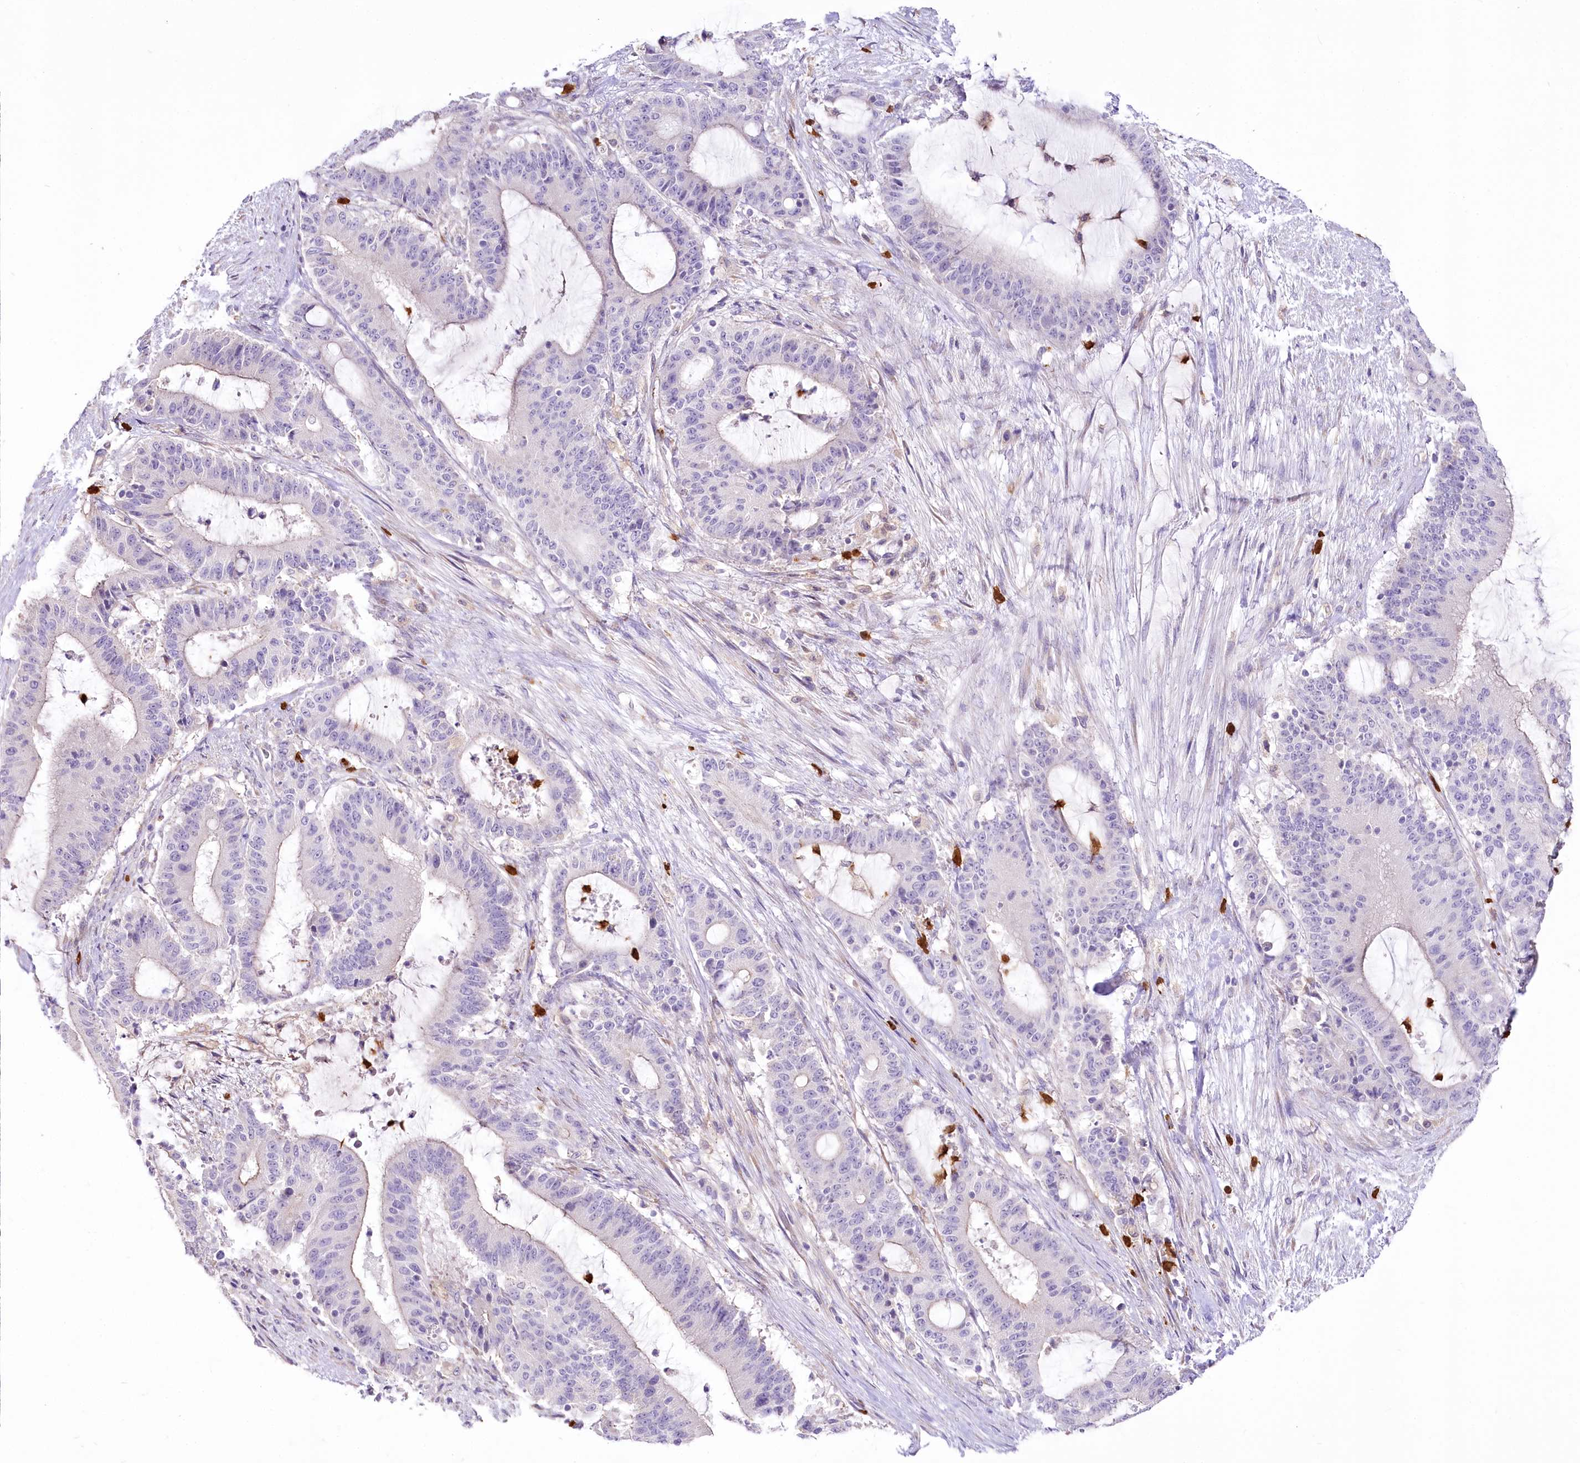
{"staining": {"intensity": "negative", "quantity": "none", "location": "none"}, "tissue": "liver cancer", "cell_type": "Tumor cells", "image_type": "cancer", "snomed": [{"axis": "morphology", "description": "Normal tissue, NOS"}, {"axis": "morphology", "description": "Cholangiocarcinoma"}, {"axis": "topography", "description": "Liver"}, {"axis": "topography", "description": "Peripheral nerve tissue"}], "caption": "Tumor cells are negative for brown protein staining in liver cancer (cholangiocarcinoma).", "gene": "DPYD", "patient": {"sex": "female", "age": 73}}